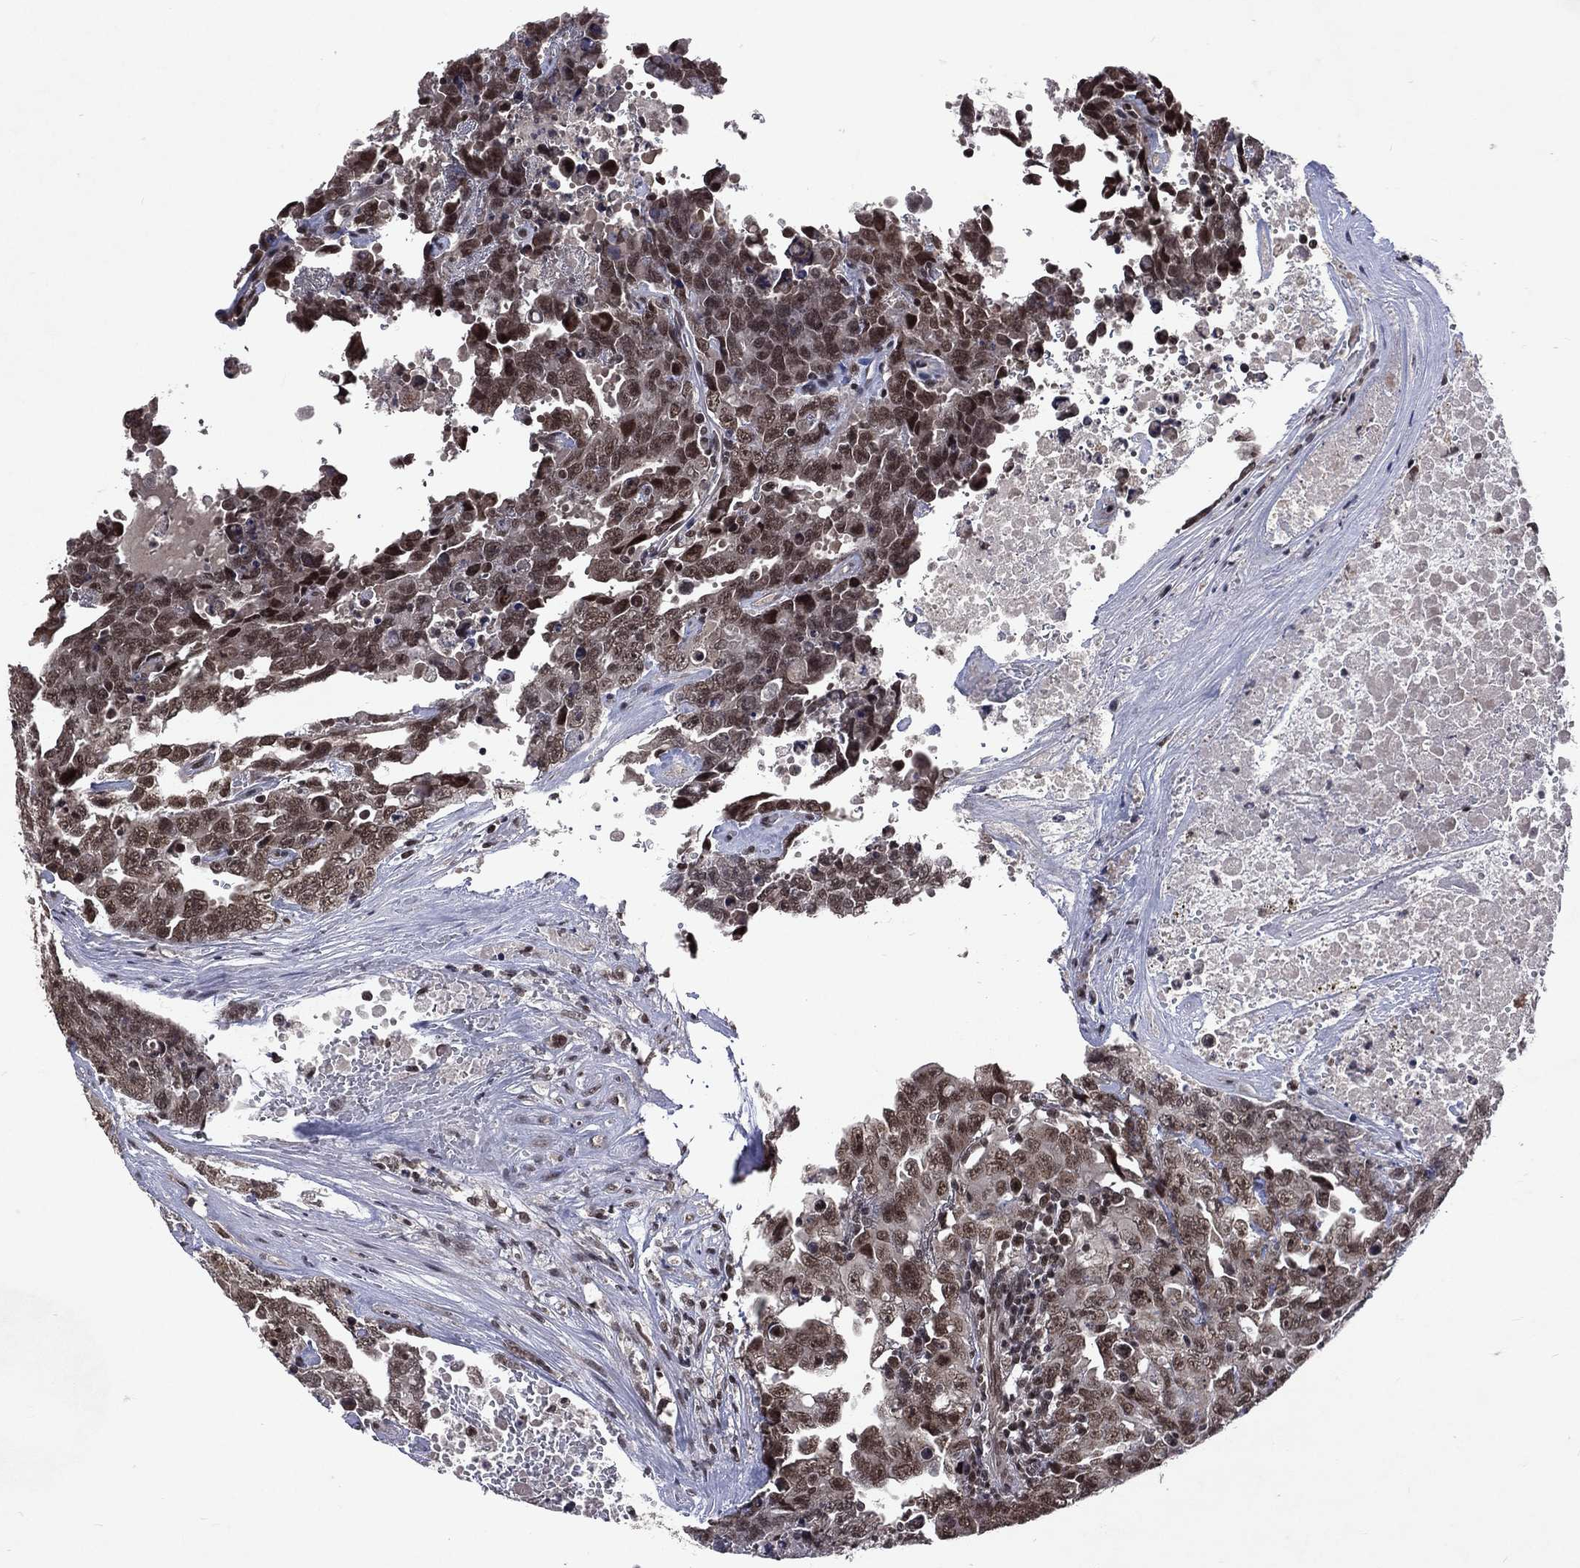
{"staining": {"intensity": "moderate", "quantity": ">75%", "location": "nuclear"}, "tissue": "testis cancer", "cell_type": "Tumor cells", "image_type": "cancer", "snomed": [{"axis": "morphology", "description": "Carcinoma, Embryonal, NOS"}, {"axis": "topography", "description": "Testis"}], "caption": "The histopathology image exhibits staining of testis embryonal carcinoma, revealing moderate nuclear protein staining (brown color) within tumor cells. Nuclei are stained in blue.", "gene": "DMAP1", "patient": {"sex": "male", "age": 24}}